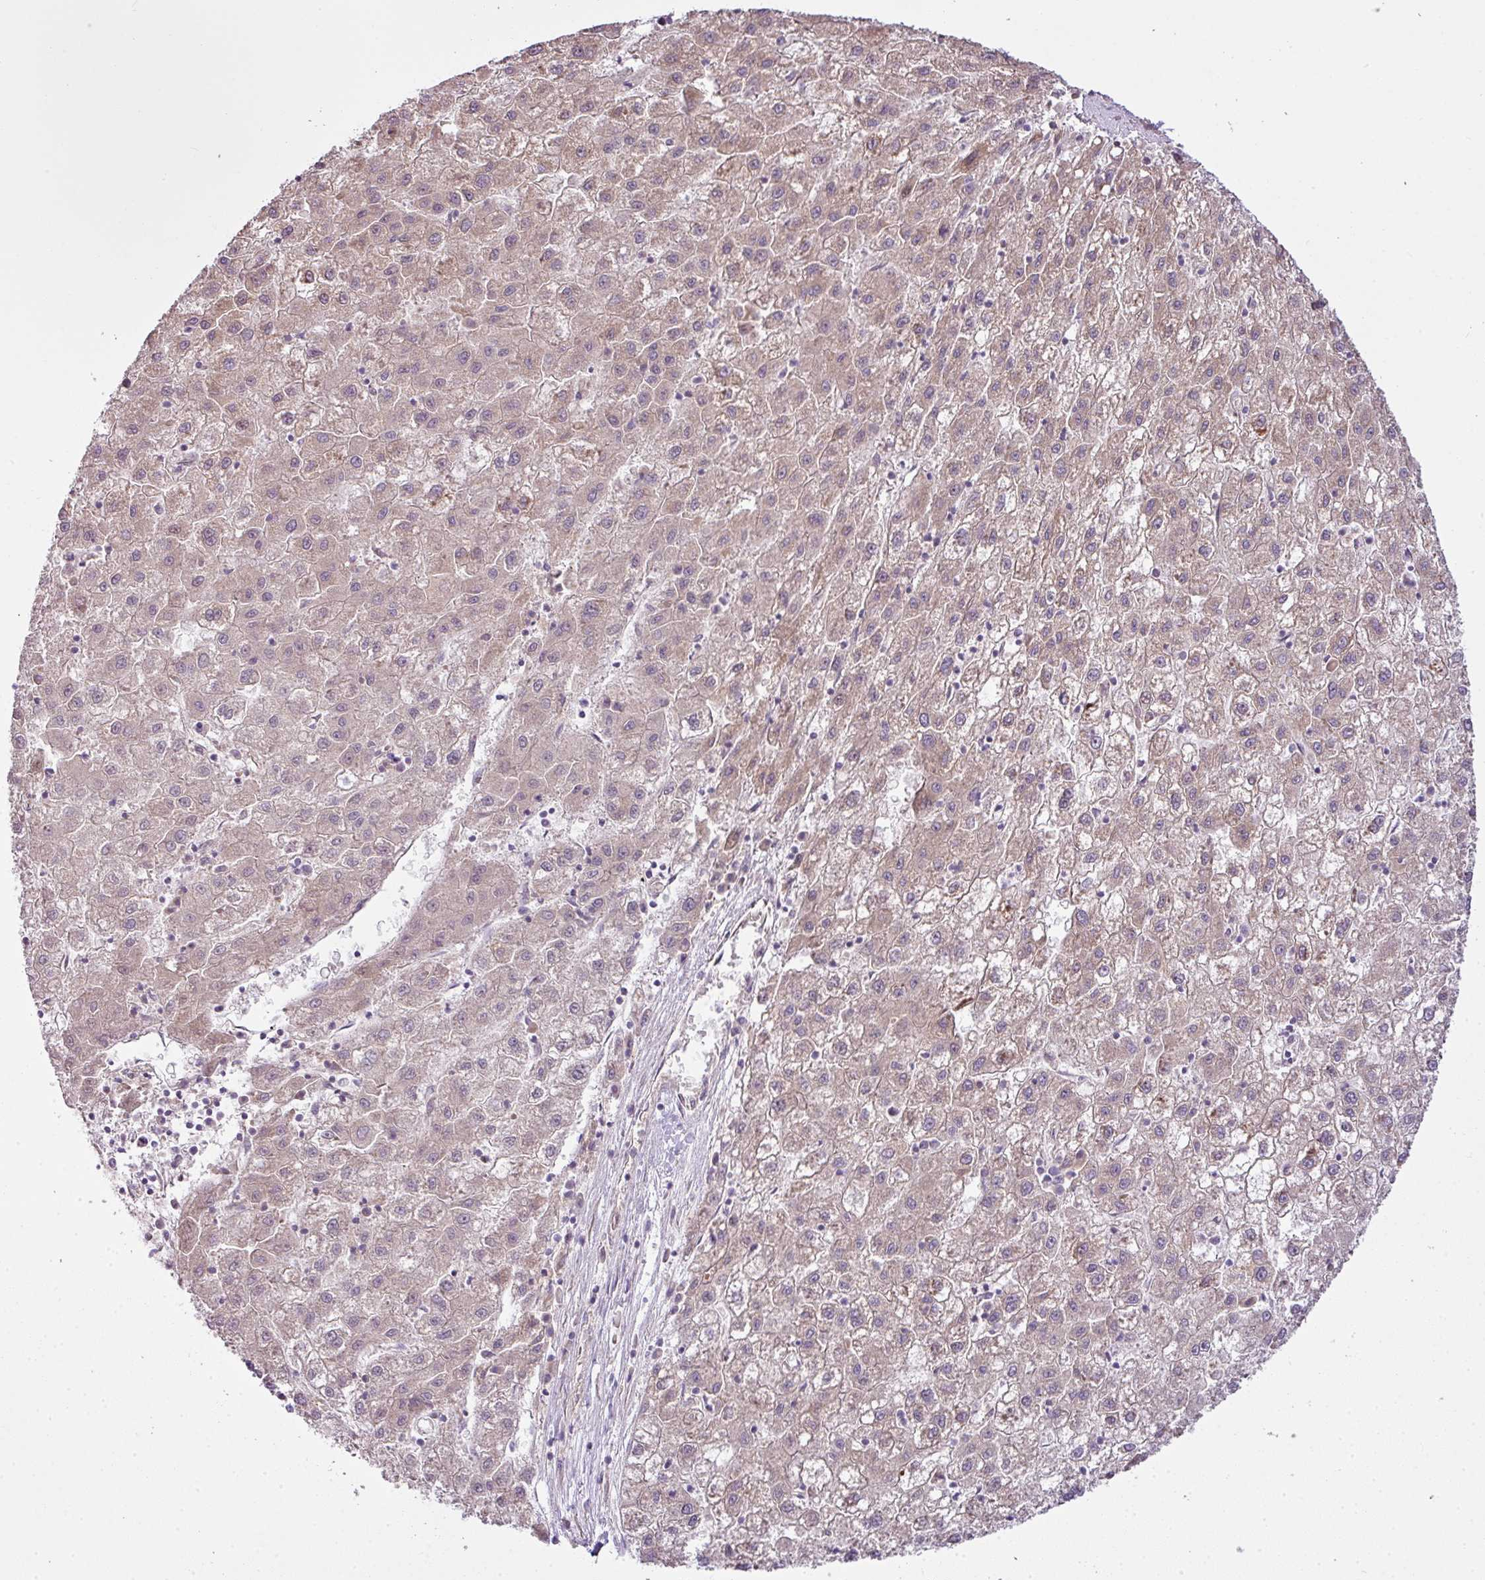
{"staining": {"intensity": "weak", "quantity": "25%-75%", "location": "cytoplasmic/membranous"}, "tissue": "liver cancer", "cell_type": "Tumor cells", "image_type": "cancer", "snomed": [{"axis": "morphology", "description": "Carcinoma, Hepatocellular, NOS"}, {"axis": "topography", "description": "Liver"}], "caption": "This is an image of IHC staining of liver cancer, which shows weak expression in the cytoplasmic/membranous of tumor cells.", "gene": "COX18", "patient": {"sex": "male", "age": 72}}